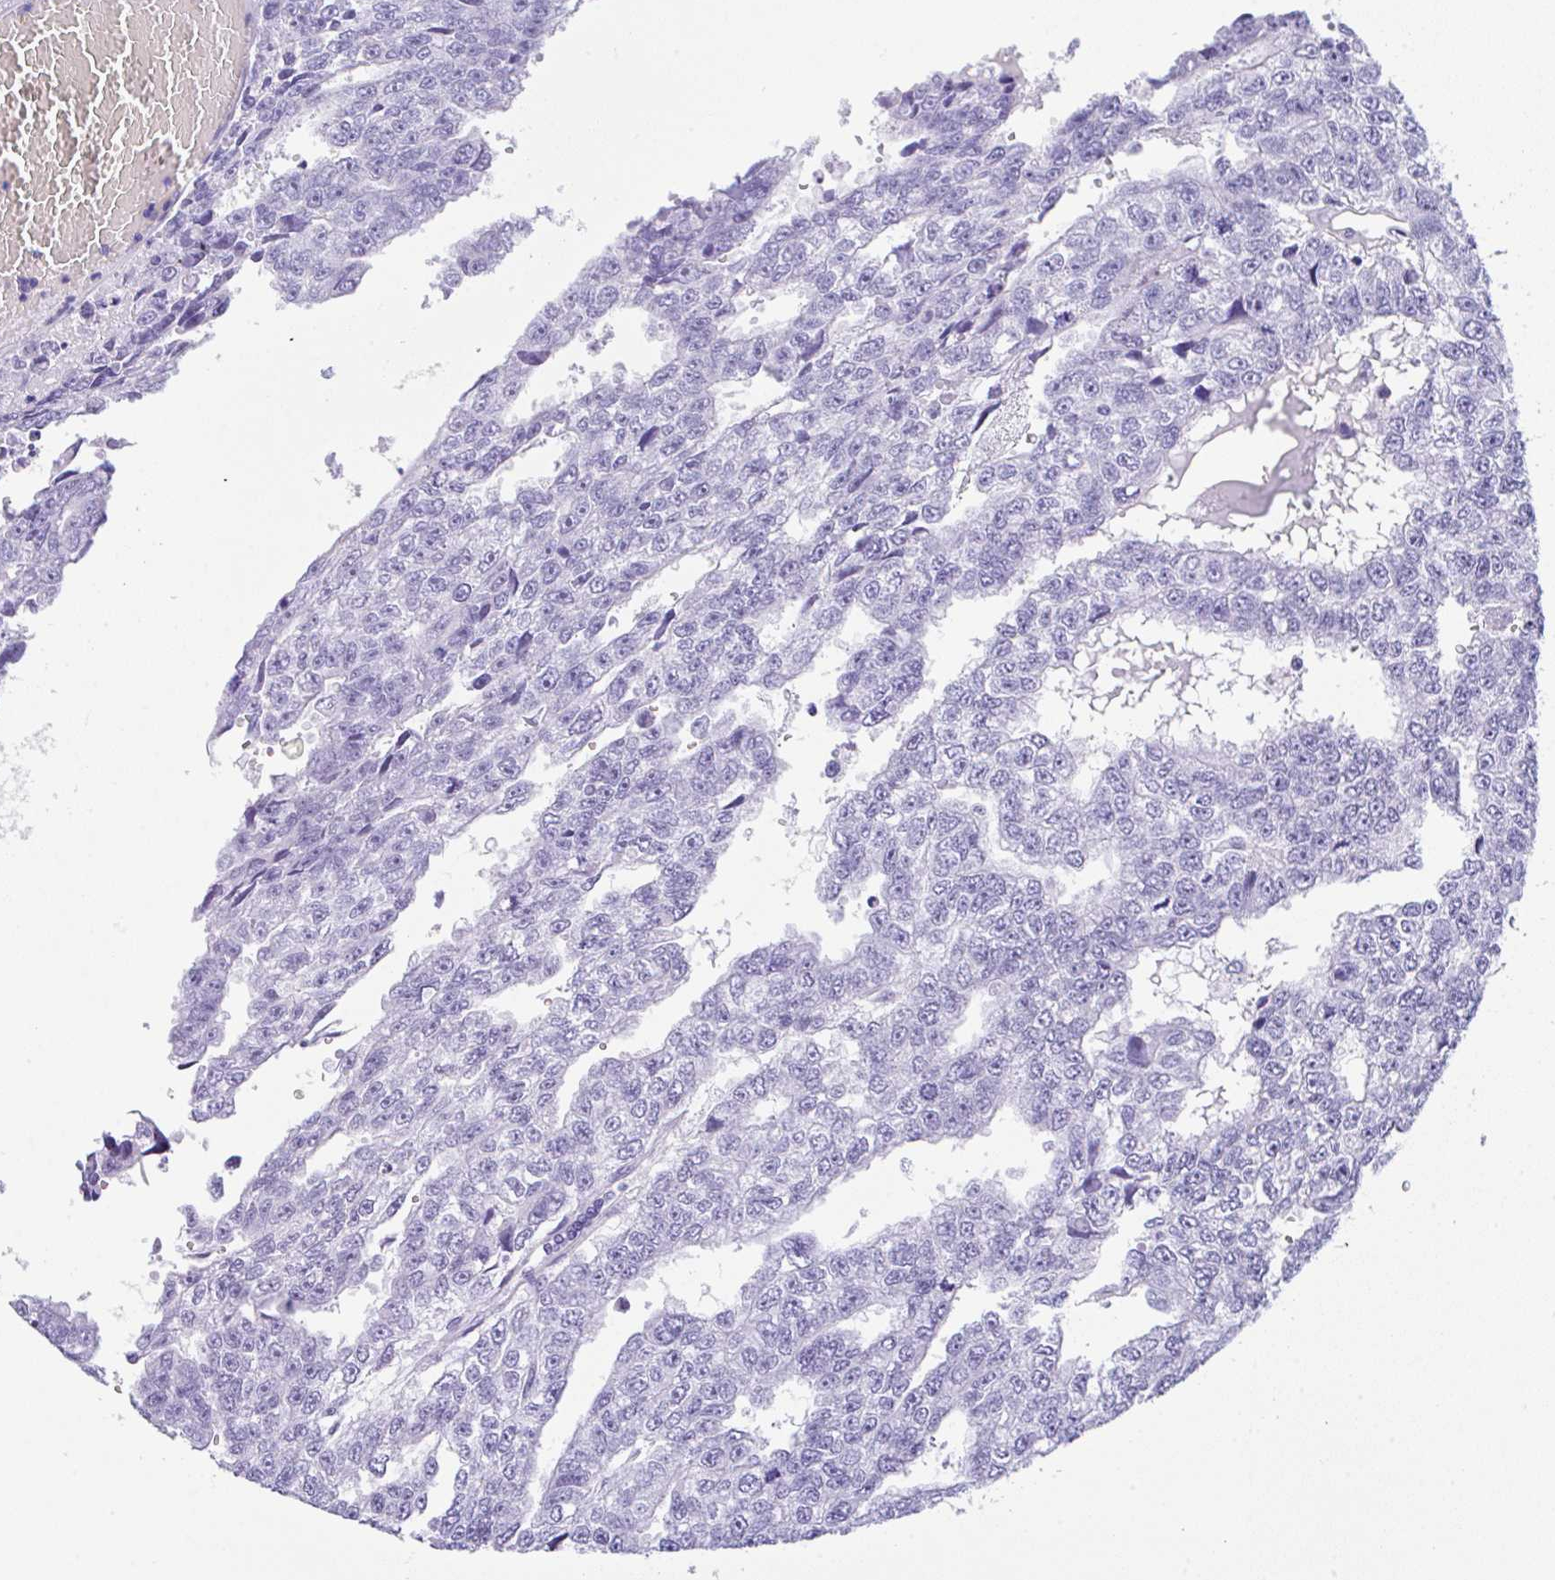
{"staining": {"intensity": "negative", "quantity": "none", "location": "none"}, "tissue": "testis cancer", "cell_type": "Tumor cells", "image_type": "cancer", "snomed": [{"axis": "morphology", "description": "Carcinoma, Embryonal, NOS"}, {"axis": "topography", "description": "Testis"}], "caption": "Immunohistochemical staining of human embryonal carcinoma (testis) demonstrates no significant positivity in tumor cells.", "gene": "NDUFAF8", "patient": {"sex": "male", "age": 20}}